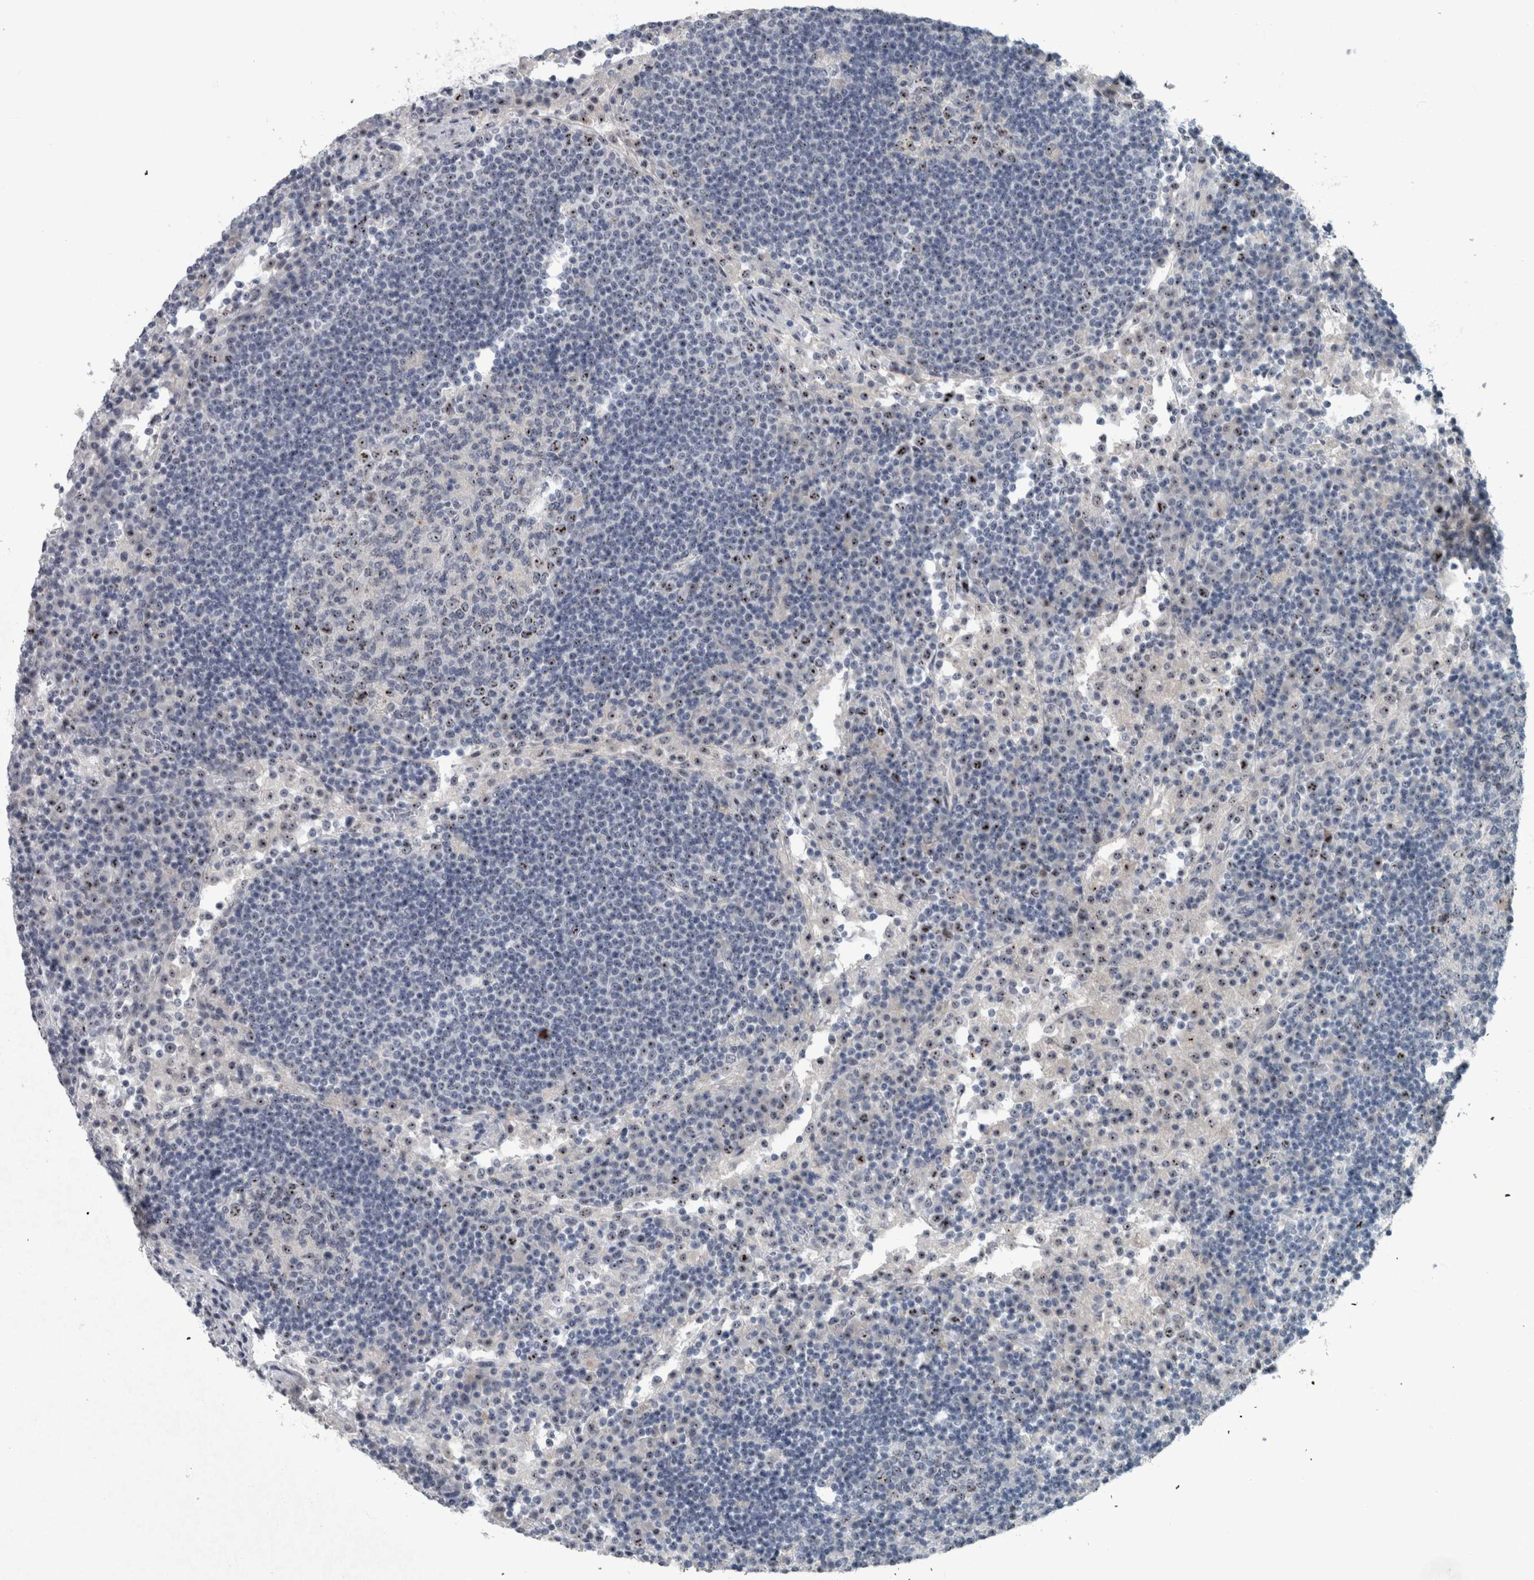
{"staining": {"intensity": "weak", "quantity": "25%-75%", "location": "nuclear"}, "tissue": "lymph node", "cell_type": "Germinal center cells", "image_type": "normal", "snomed": [{"axis": "morphology", "description": "Normal tissue, NOS"}, {"axis": "topography", "description": "Lymph node"}], "caption": "A histopathology image of lymph node stained for a protein displays weak nuclear brown staining in germinal center cells.", "gene": "UTP6", "patient": {"sex": "female", "age": 53}}